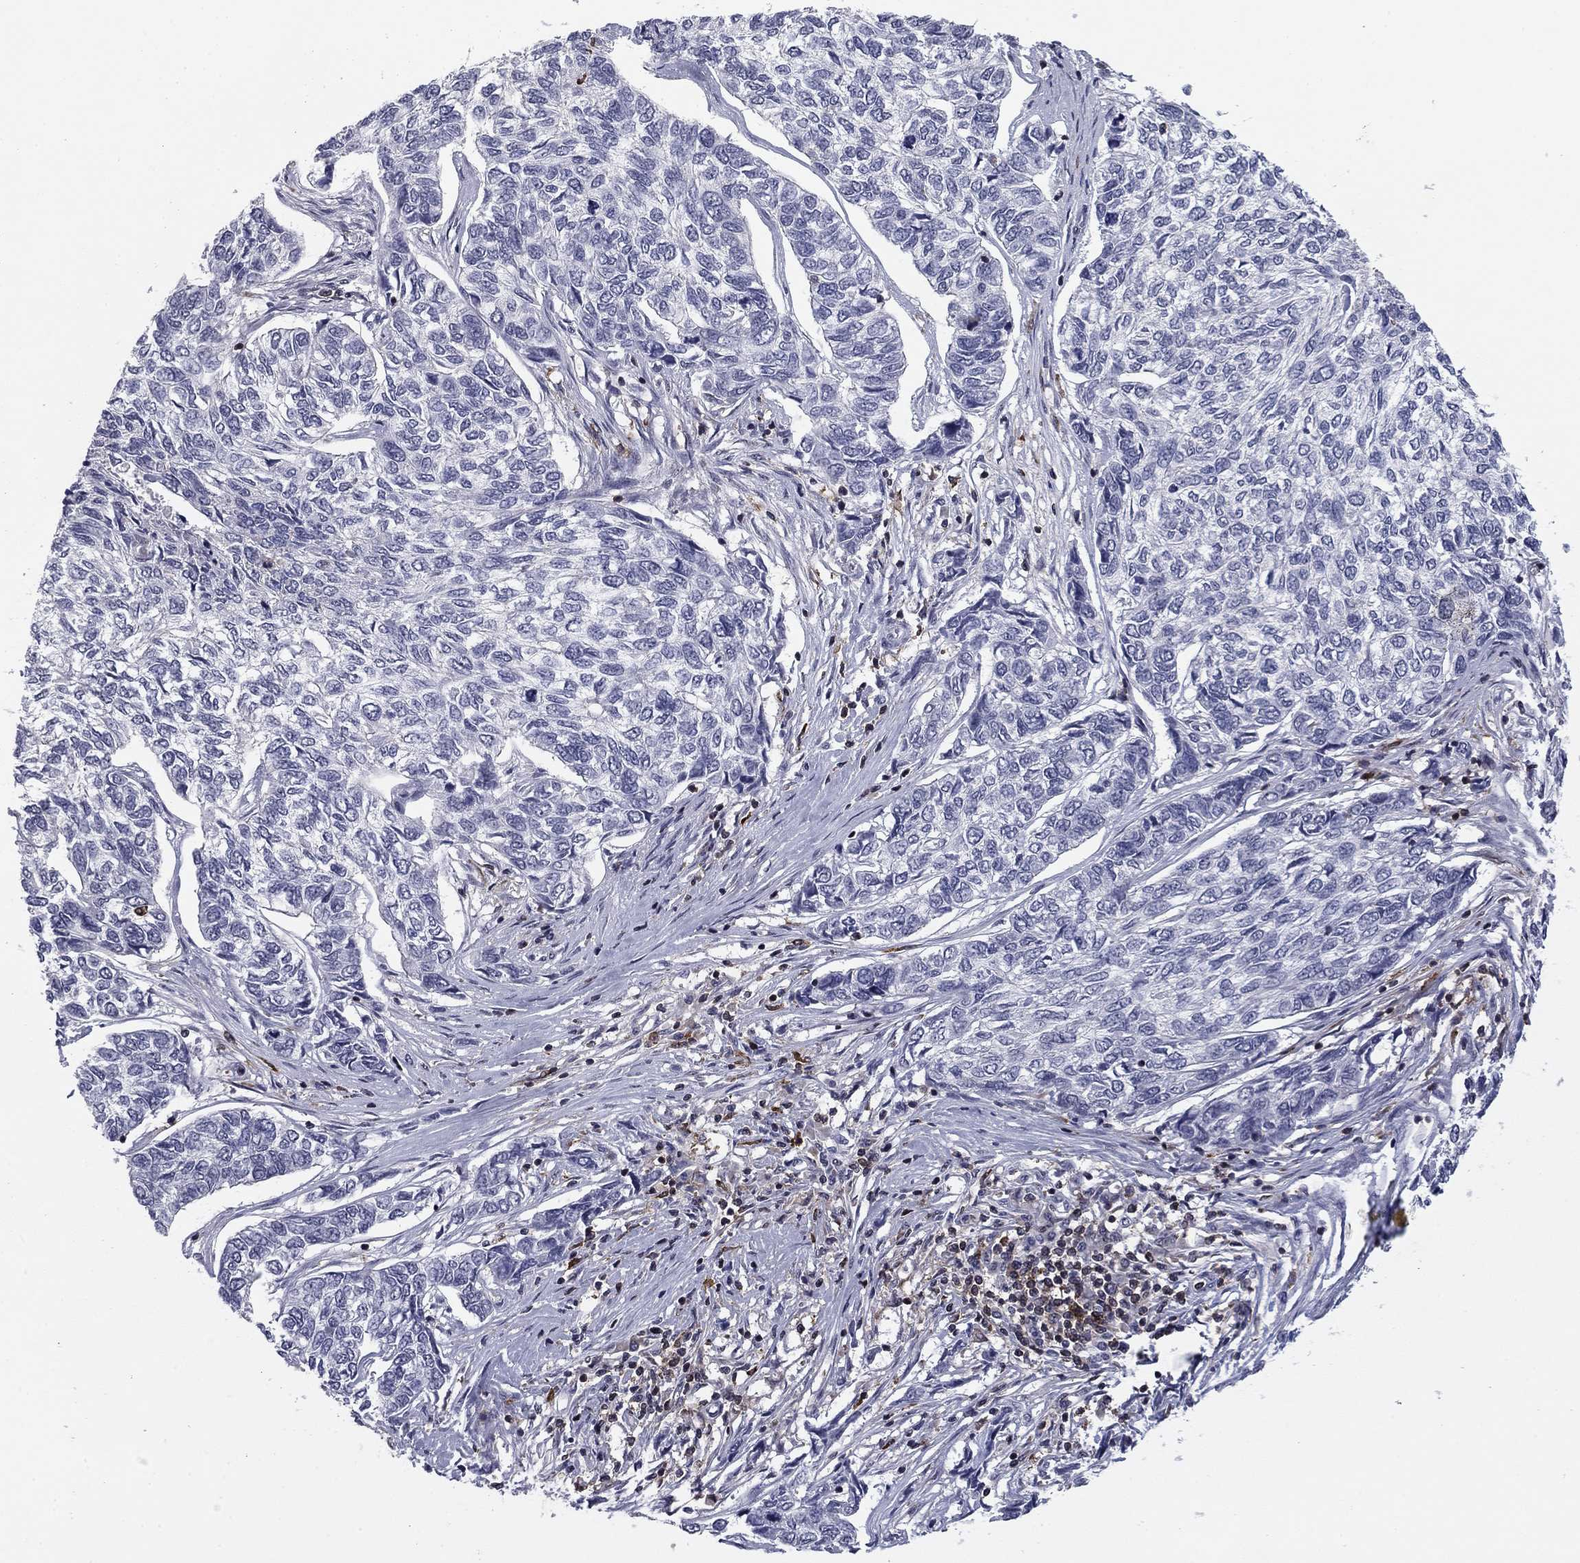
{"staining": {"intensity": "negative", "quantity": "none", "location": "none"}, "tissue": "skin cancer", "cell_type": "Tumor cells", "image_type": "cancer", "snomed": [{"axis": "morphology", "description": "Basal cell carcinoma"}, {"axis": "topography", "description": "Skin"}], "caption": "A high-resolution histopathology image shows immunohistochemistry staining of skin basal cell carcinoma, which reveals no significant expression in tumor cells.", "gene": "PLCB2", "patient": {"sex": "female", "age": 65}}